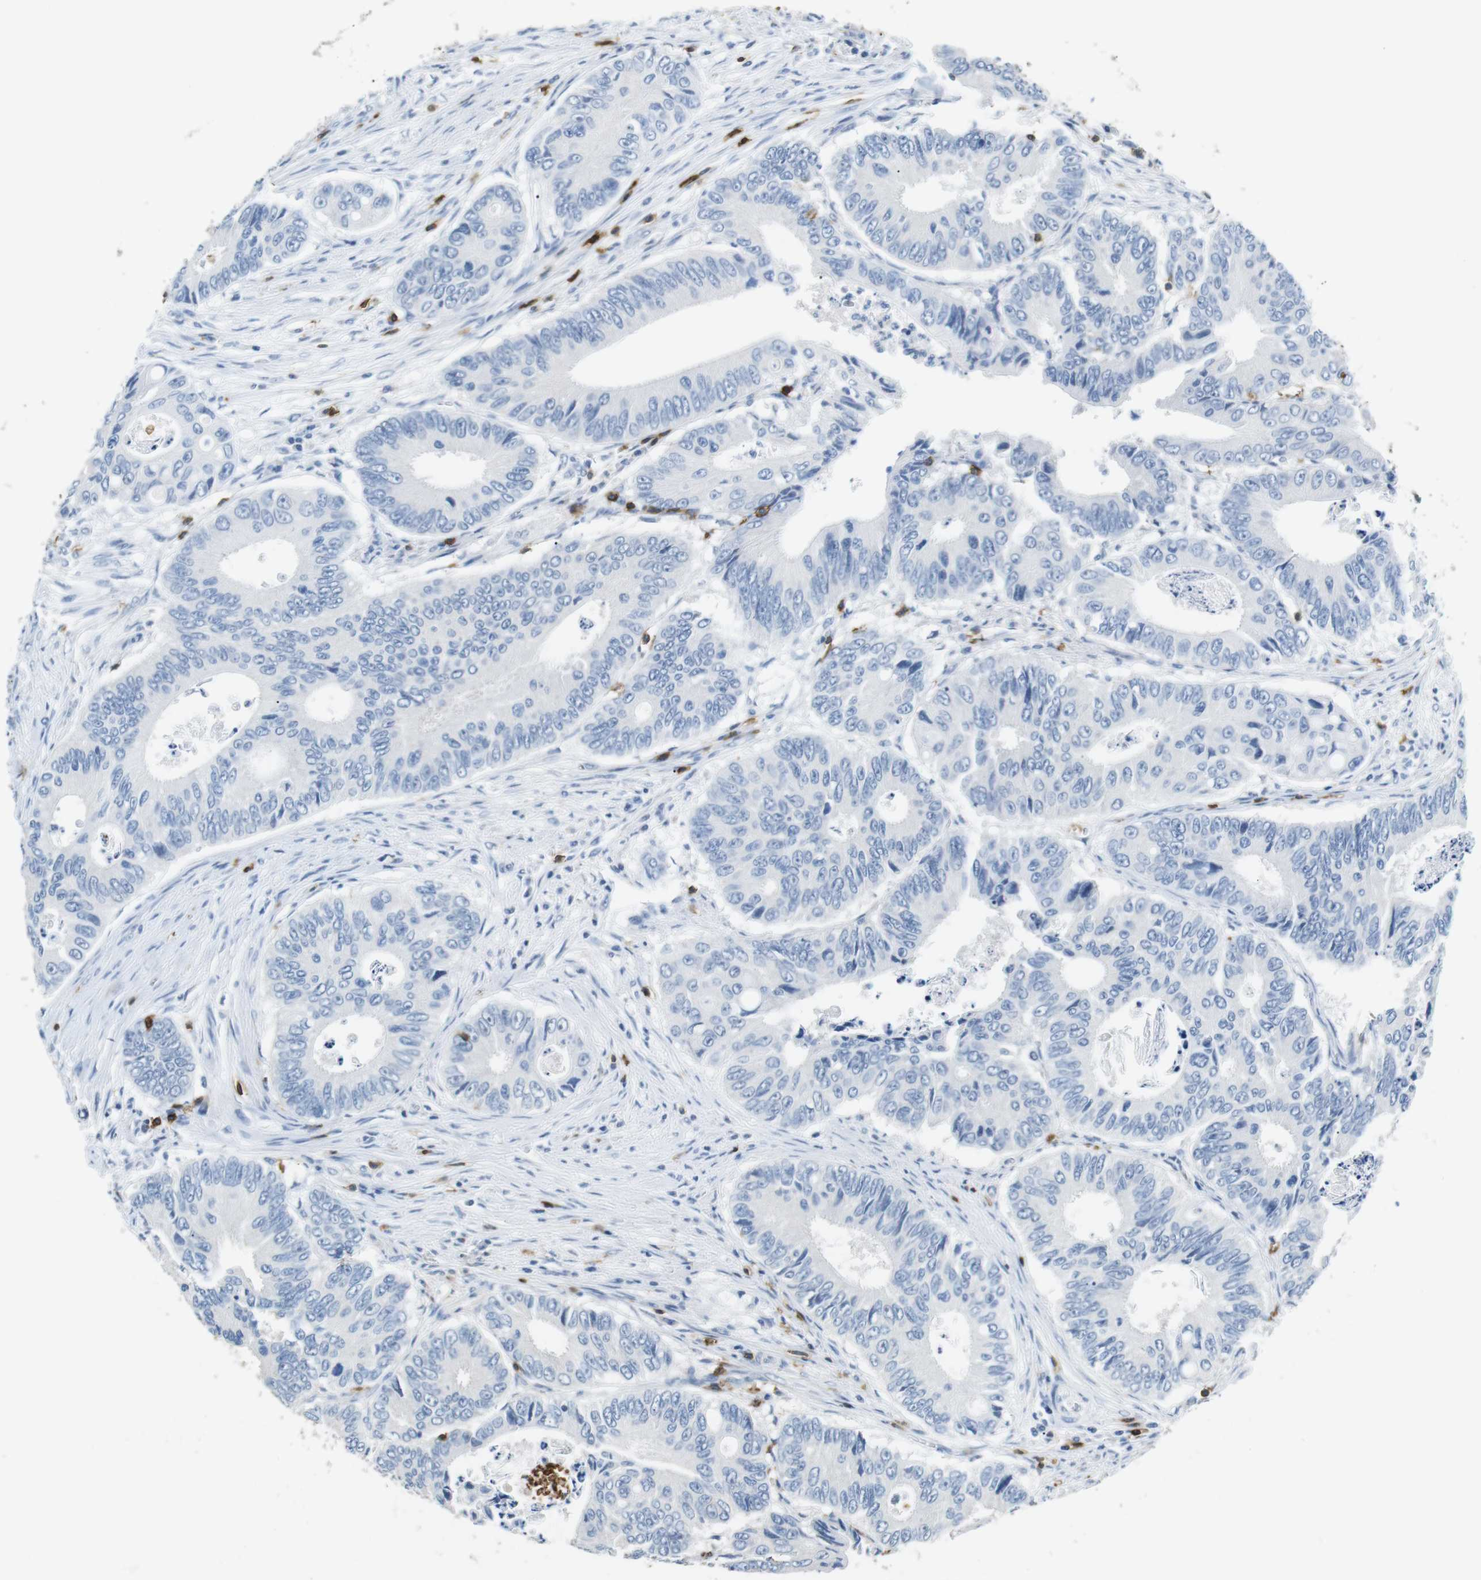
{"staining": {"intensity": "negative", "quantity": "none", "location": "none"}, "tissue": "colorectal cancer", "cell_type": "Tumor cells", "image_type": "cancer", "snomed": [{"axis": "morphology", "description": "Inflammation, NOS"}, {"axis": "morphology", "description": "Adenocarcinoma, NOS"}, {"axis": "topography", "description": "Colon"}], "caption": "Immunohistochemistry (IHC) histopathology image of colorectal adenocarcinoma stained for a protein (brown), which shows no expression in tumor cells.", "gene": "CD6", "patient": {"sex": "male", "age": 72}}